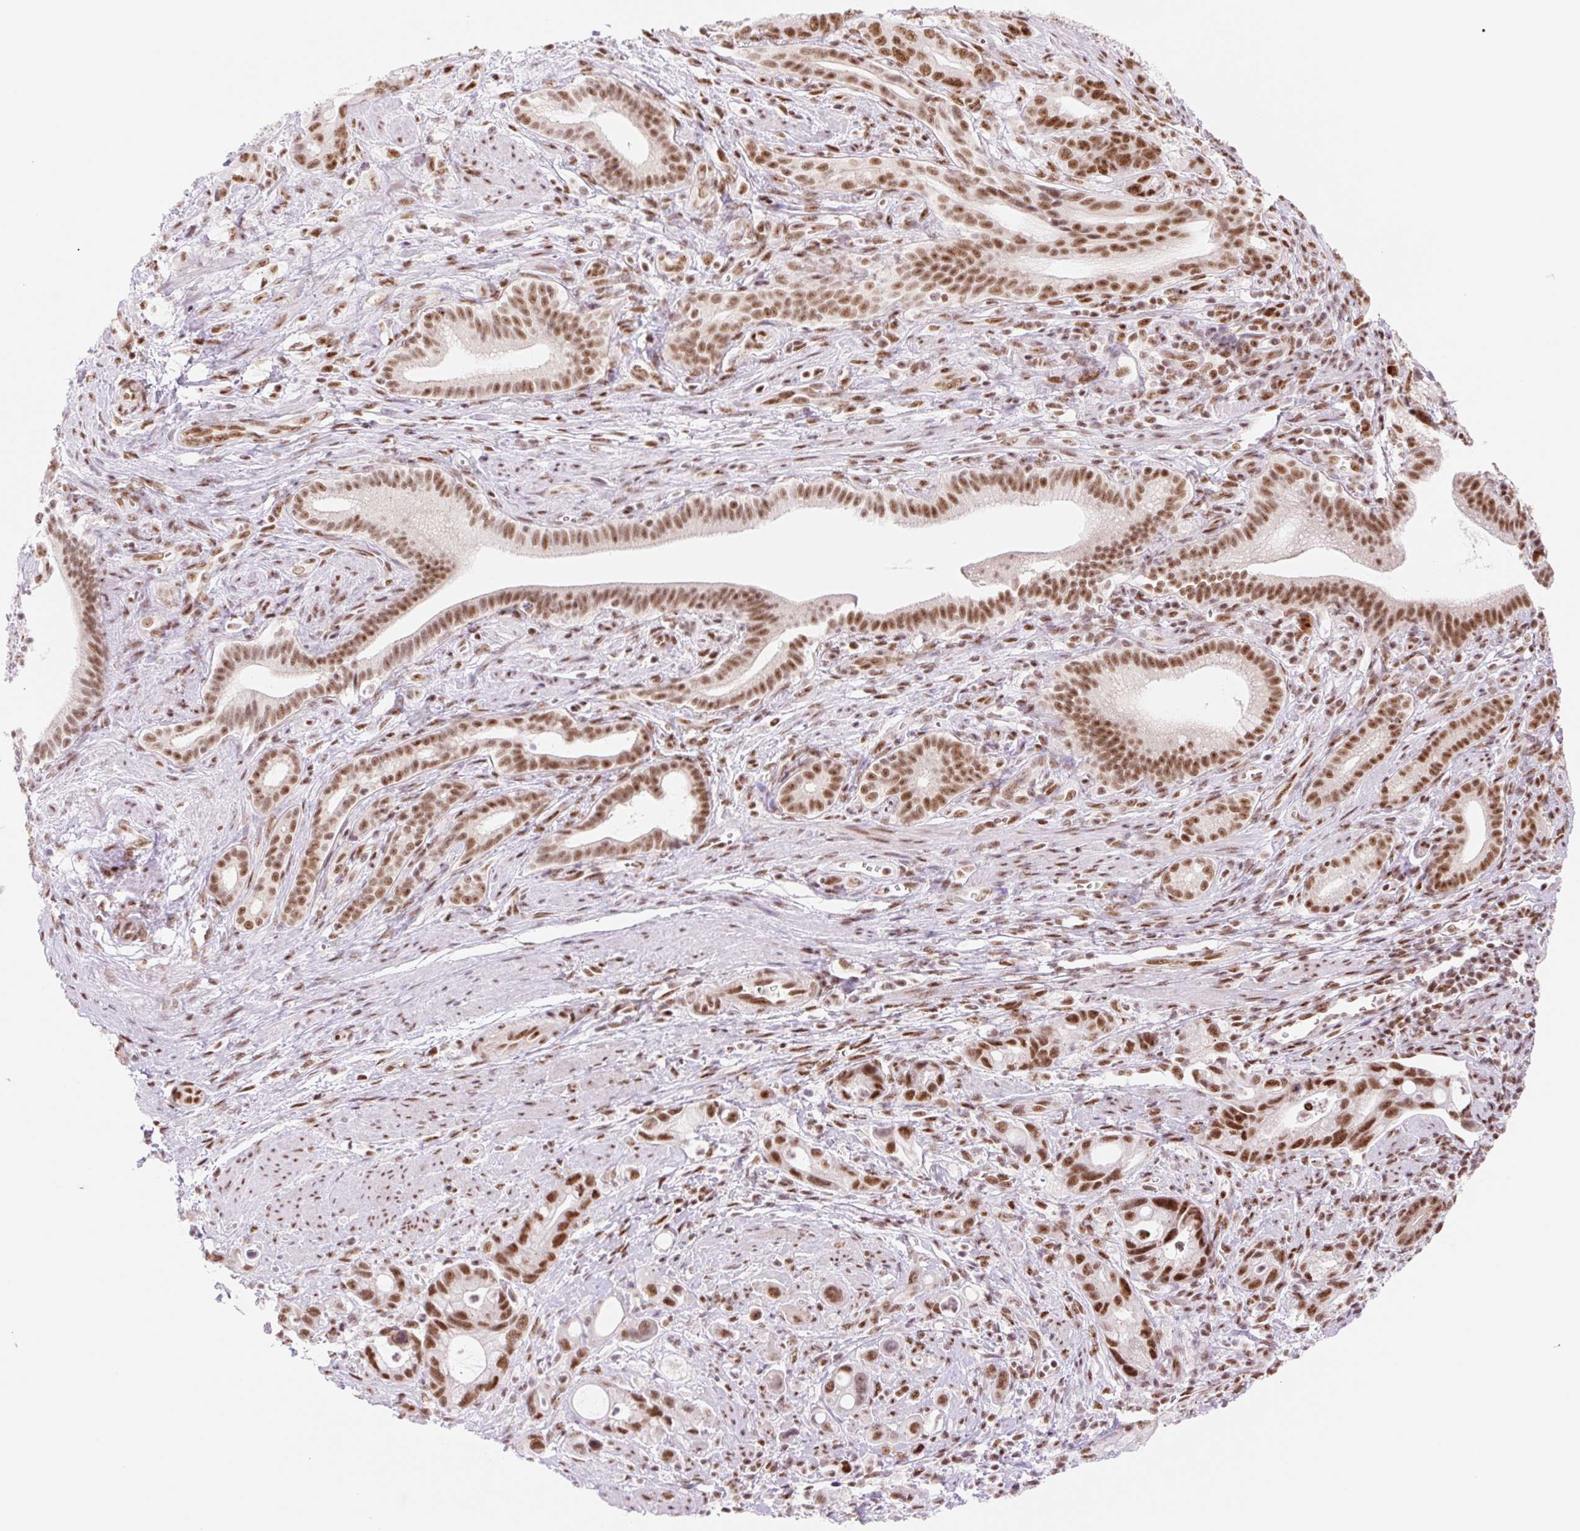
{"staining": {"intensity": "strong", "quantity": ">75%", "location": "nuclear"}, "tissue": "pancreatic cancer", "cell_type": "Tumor cells", "image_type": "cancer", "snomed": [{"axis": "morphology", "description": "Adenocarcinoma, NOS"}, {"axis": "topography", "description": "Pancreas"}], "caption": "Tumor cells display high levels of strong nuclear expression in about >75% of cells in pancreatic cancer.", "gene": "PRDM11", "patient": {"sex": "male", "age": 68}}